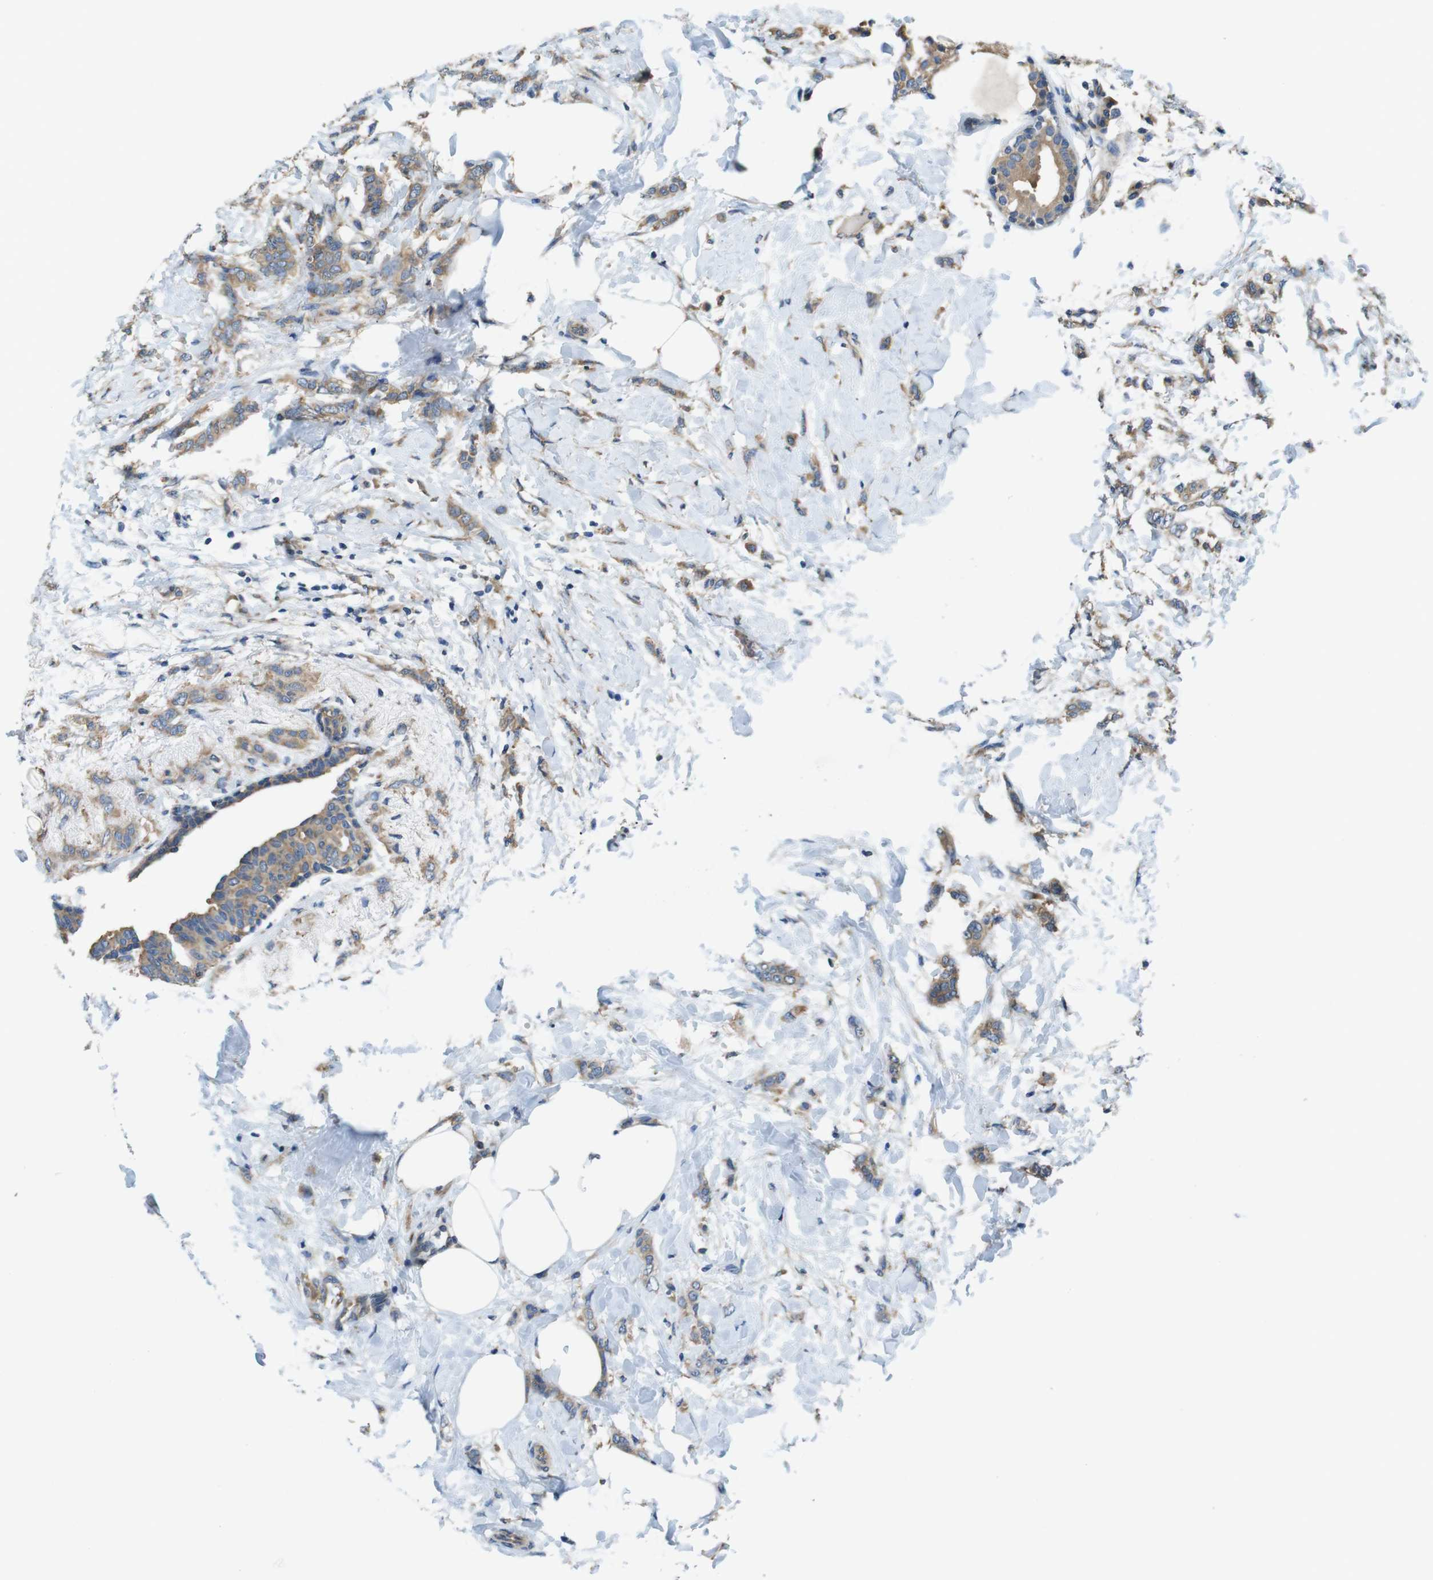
{"staining": {"intensity": "weak", "quantity": ">75%", "location": "cytoplasmic/membranous"}, "tissue": "breast cancer", "cell_type": "Tumor cells", "image_type": "cancer", "snomed": [{"axis": "morphology", "description": "Lobular carcinoma, in situ"}, {"axis": "morphology", "description": "Lobular carcinoma"}, {"axis": "topography", "description": "Breast"}], "caption": "Immunohistochemical staining of human lobular carcinoma in situ (breast) demonstrates low levels of weak cytoplasmic/membranous protein positivity in about >75% of tumor cells.", "gene": "DCTN1", "patient": {"sex": "female", "age": 41}}